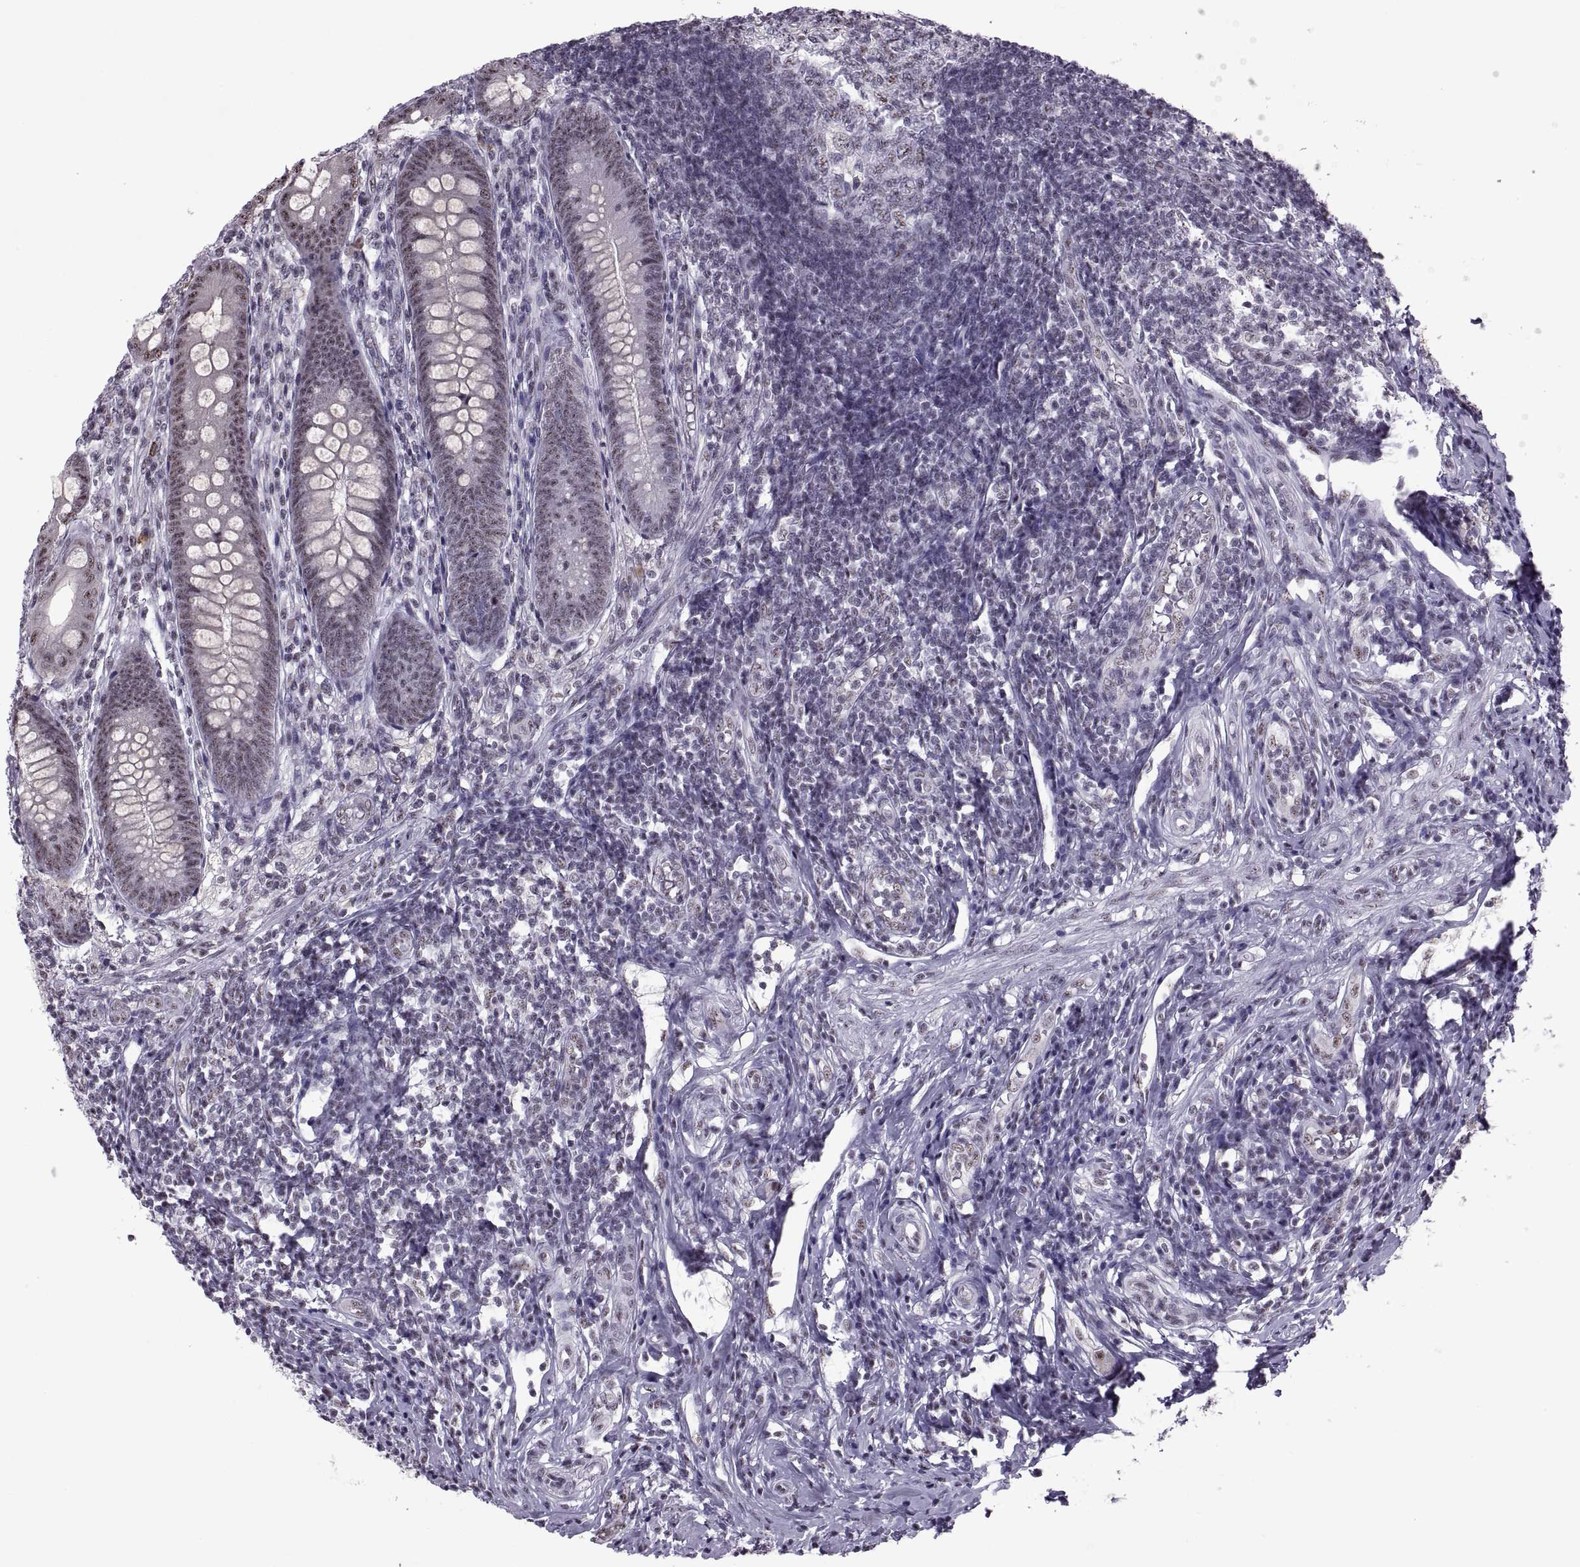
{"staining": {"intensity": "weak", "quantity": "25%-75%", "location": "nuclear"}, "tissue": "appendix", "cell_type": "Glandular cells", "image_type": "normal", "snomed": [{"axis": "morphology", "description": "Normal tissue, NOS"}, {"axis": "morphology", "description": "Inflammation, NOS"}, {"axis": "topography", "description": "Appendix"}], "caption": "Brown immunohistochemical staining in normal appendix reveals weak nuclear staining in approximately 25%-75% of glandular cells.", "gene": "MAGEA4", "patient": {"sex": "male", "age": 16}}